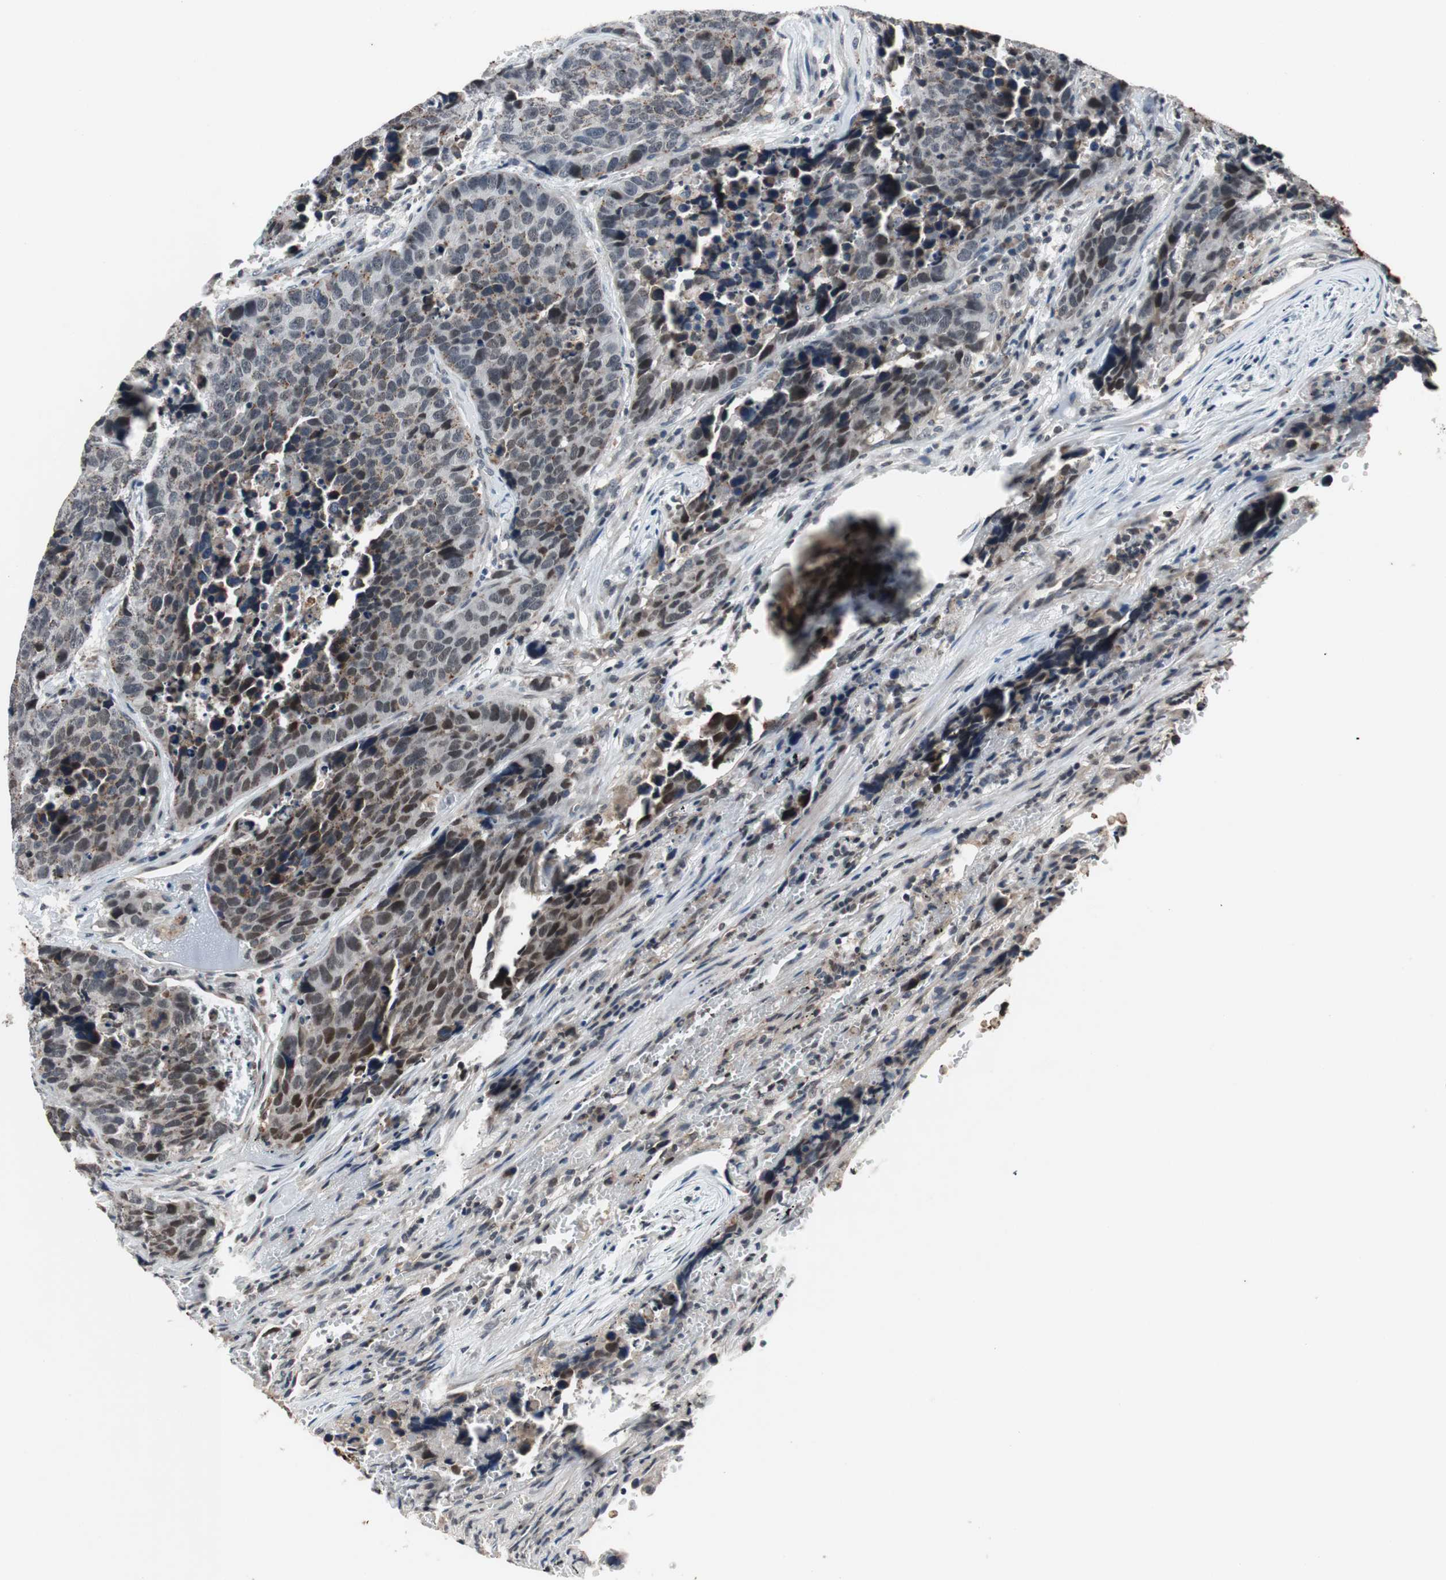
{"staining": {"intensity": "negative", "quantity": "none", "location": "none"}, "tissue": "carcinoid", "cell_type": "Tumor cells", "image_type": "cancer", "snomed": [{"axis": "morphology", "description": "Carcinoid, malignant, NOS"}, {"axis": "topography", "description": "Lung"}], "caption": "Malignant carcinoid was stained to show a protein in brown. There is no significant staining in tumor cells.", "gene": "RFC1", "patient": {"sex": "male", "age": 60}}